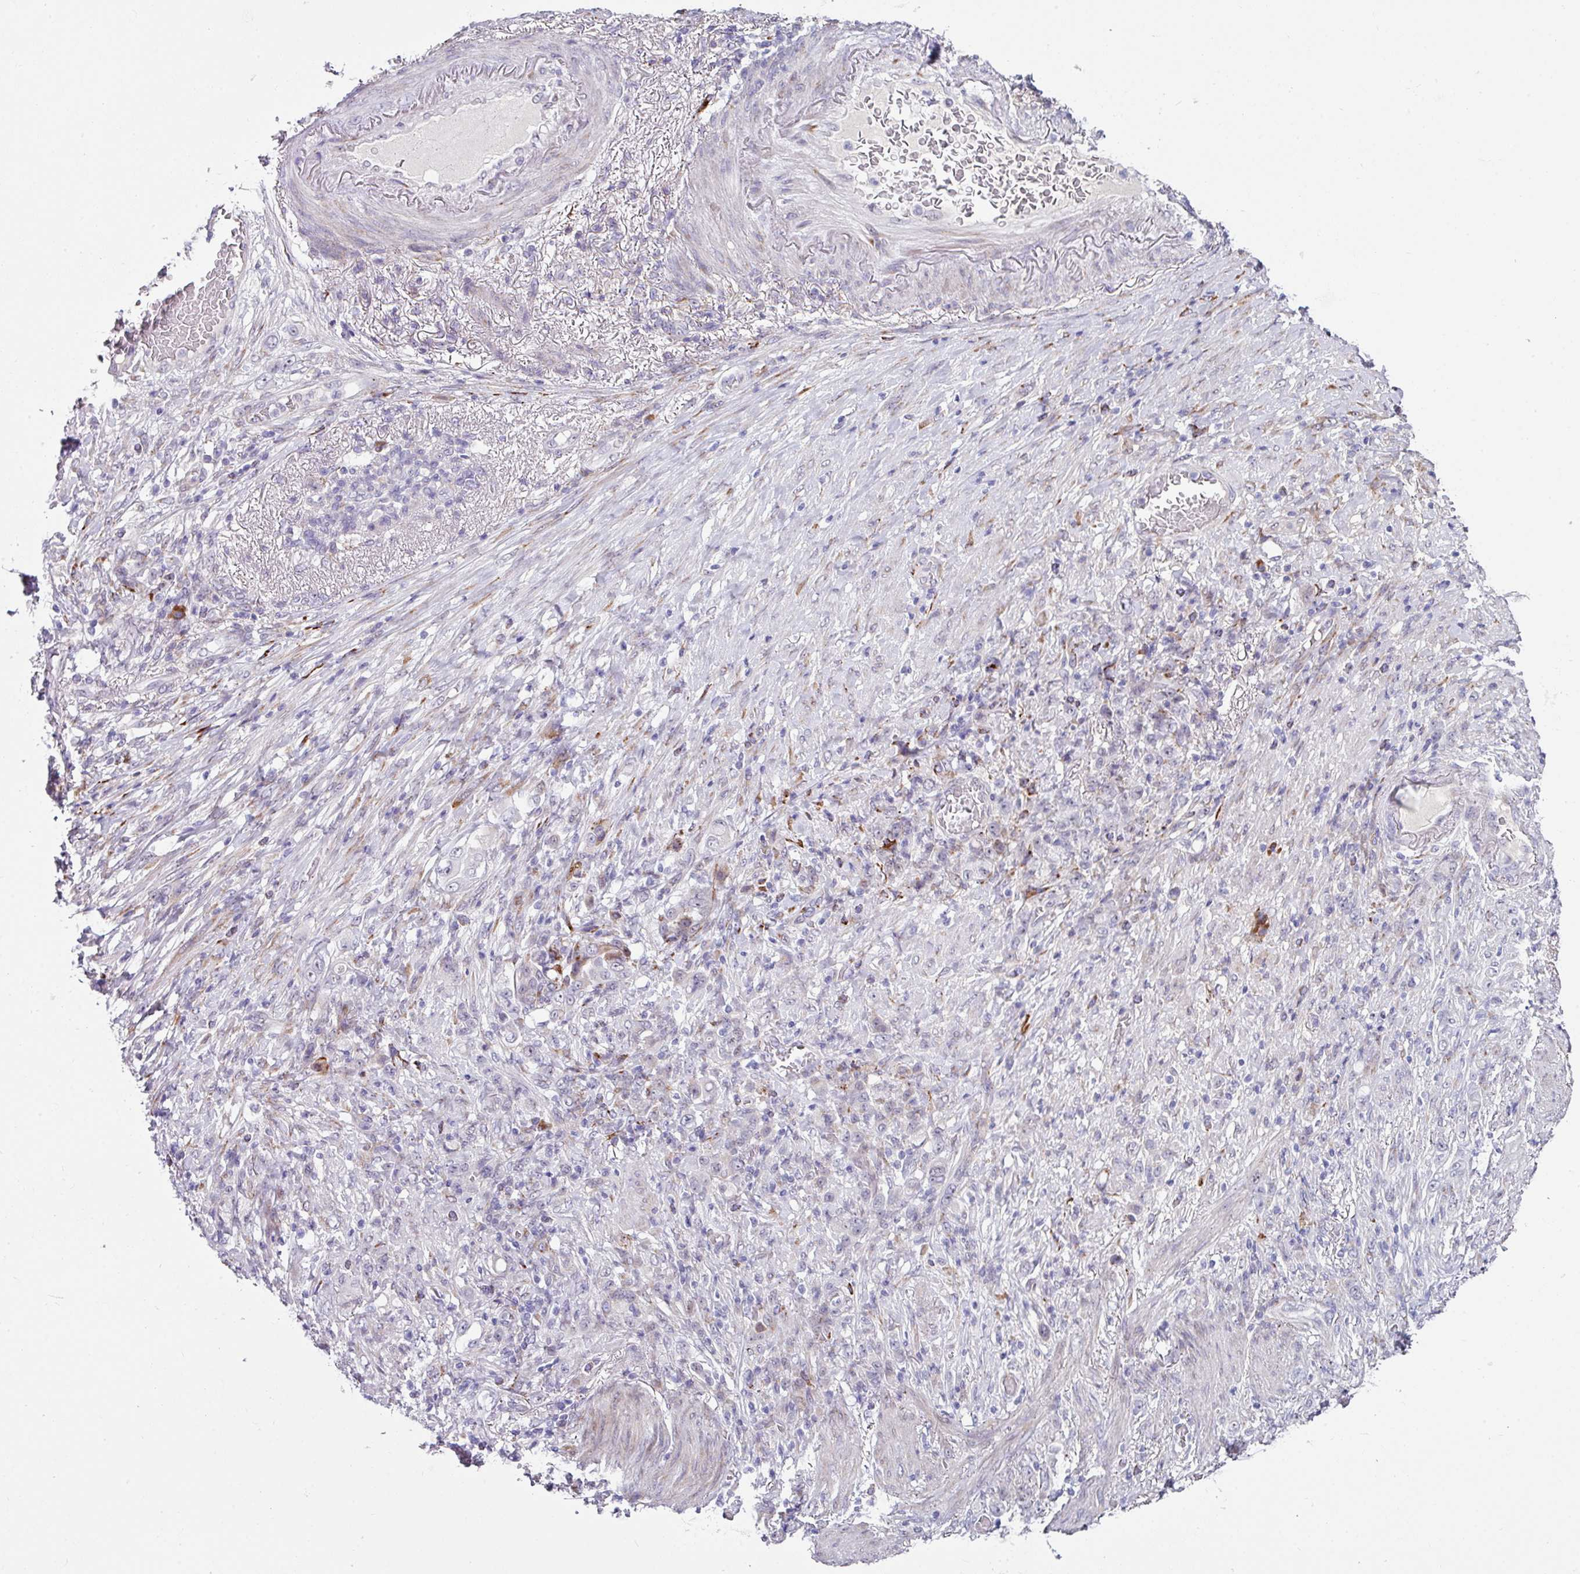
{"staining": {"intensity": "negative", "quantity": "none", "location": "none"}, "tissue": "stomach cancer", "cell_type": "Tumor cells", "image_type": "cancer", "snomed": [{"axis": "morphology", "description": "Adenocarcinoma, NOS"}, {"axis": "topography", "description": "Stomach"}], "caption": "The immunohistochemistry image has no significant expression in tumor cells of adenocarcinoma (stomach) tissue.", "gene": "BMS1", "patient": {"sex": "female", "age": 79}}